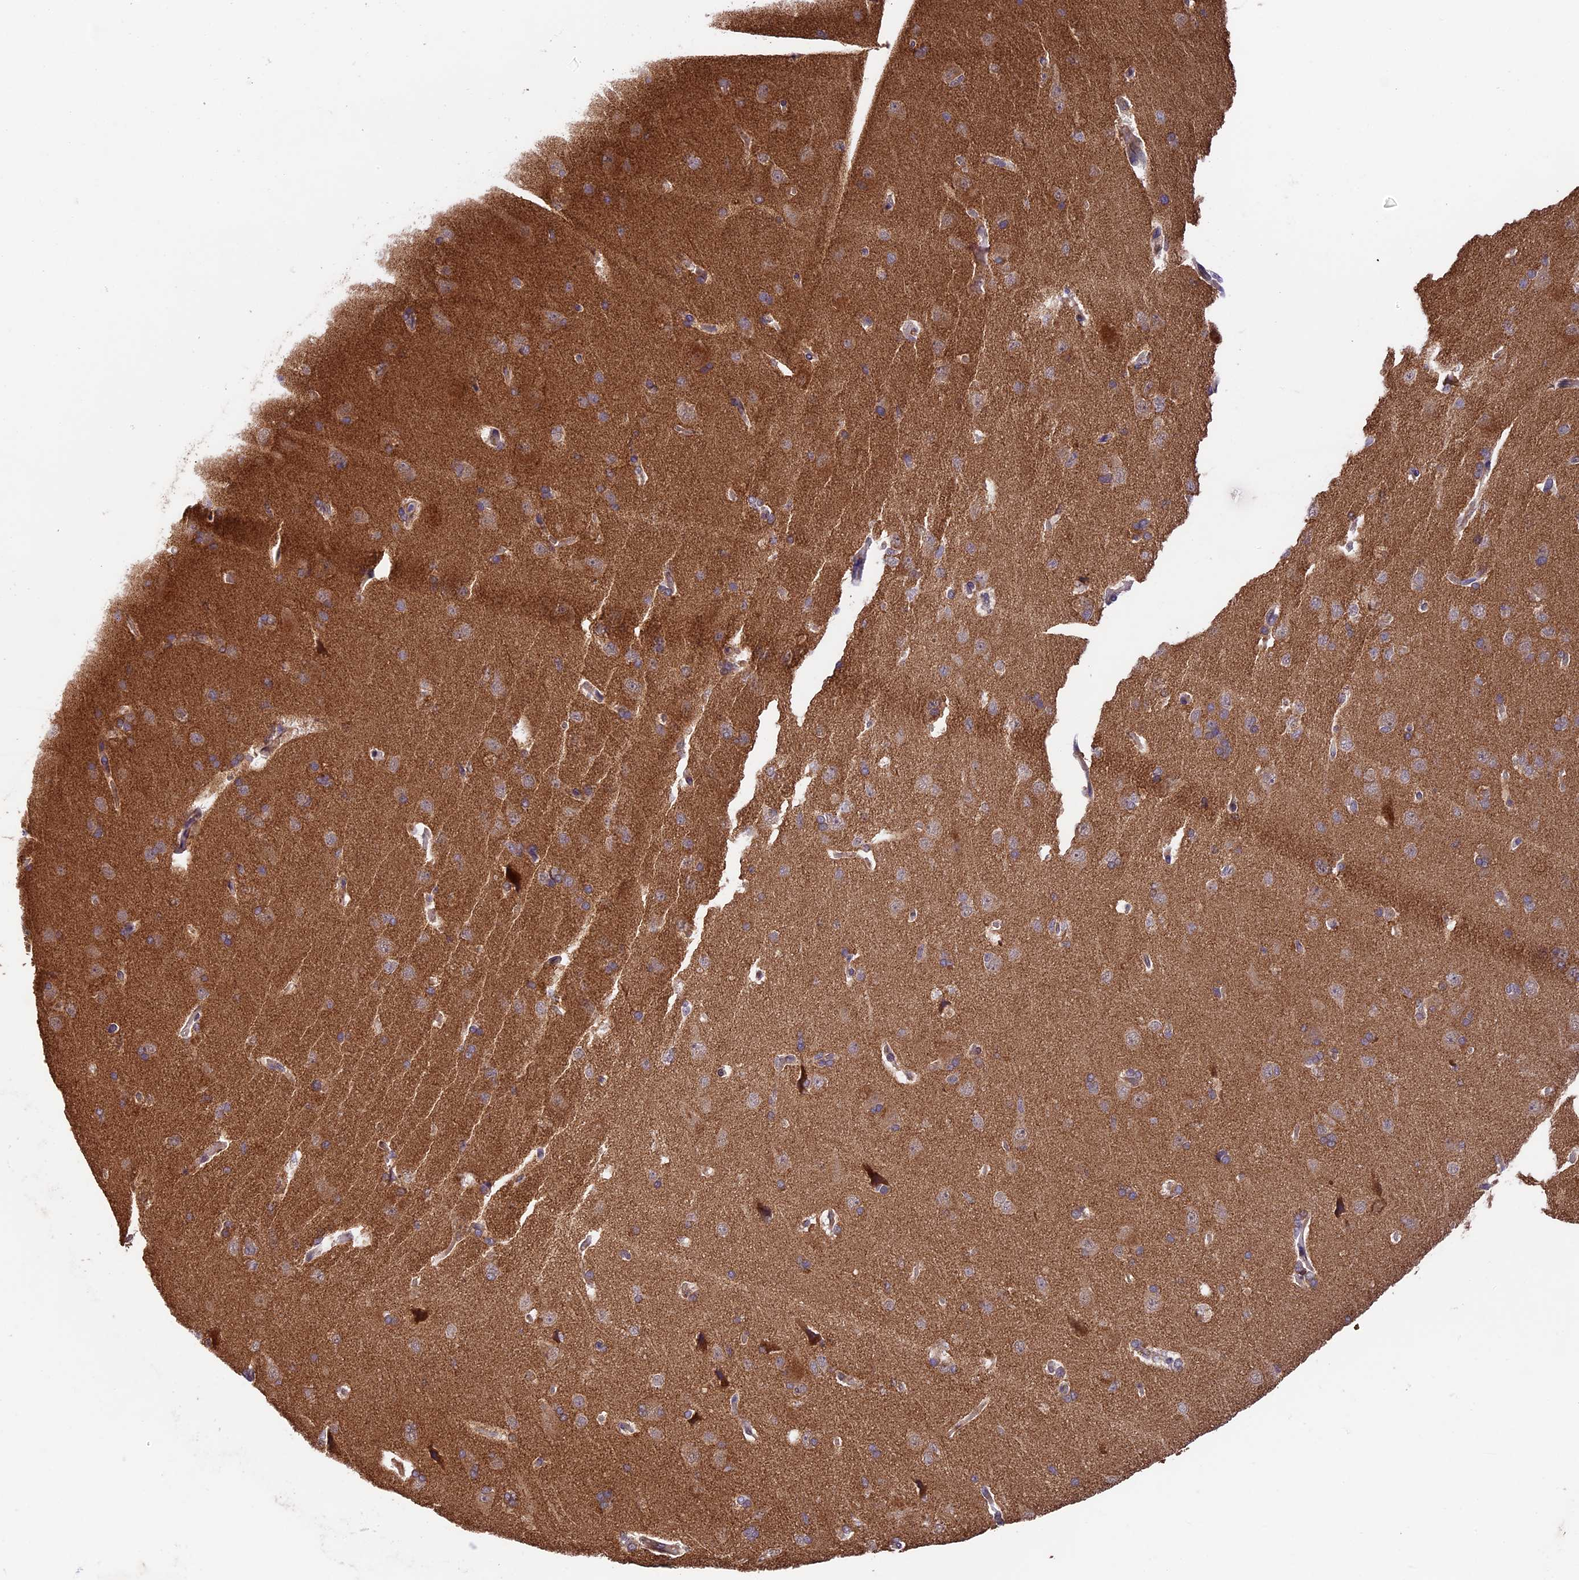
{"staining": {"intensity": "negative", "quantity": "none", "location": "none"}, "tissue": "cerebral cortex", "cell_type": "Endothelial cells", "image_type": "normal", "snomed": [{"axis": "morphology", "description": "Normal tissue, NOS"}, {"axis": "topography", "description": "Cerebral cortex"}], "caption": "A photomicrograph of cerebral cortex stained for a protein exhibits no brown staining in endothelial cells. The staining was performed using DAB (3,3'-diaminobenzidine) to visualize the protein expression in brown, while the nuclei were stained in blue with hematoxylin (Magnification: 20x).", "gene": "LSM7", "patient": {"sex": "male", "age": 62}}